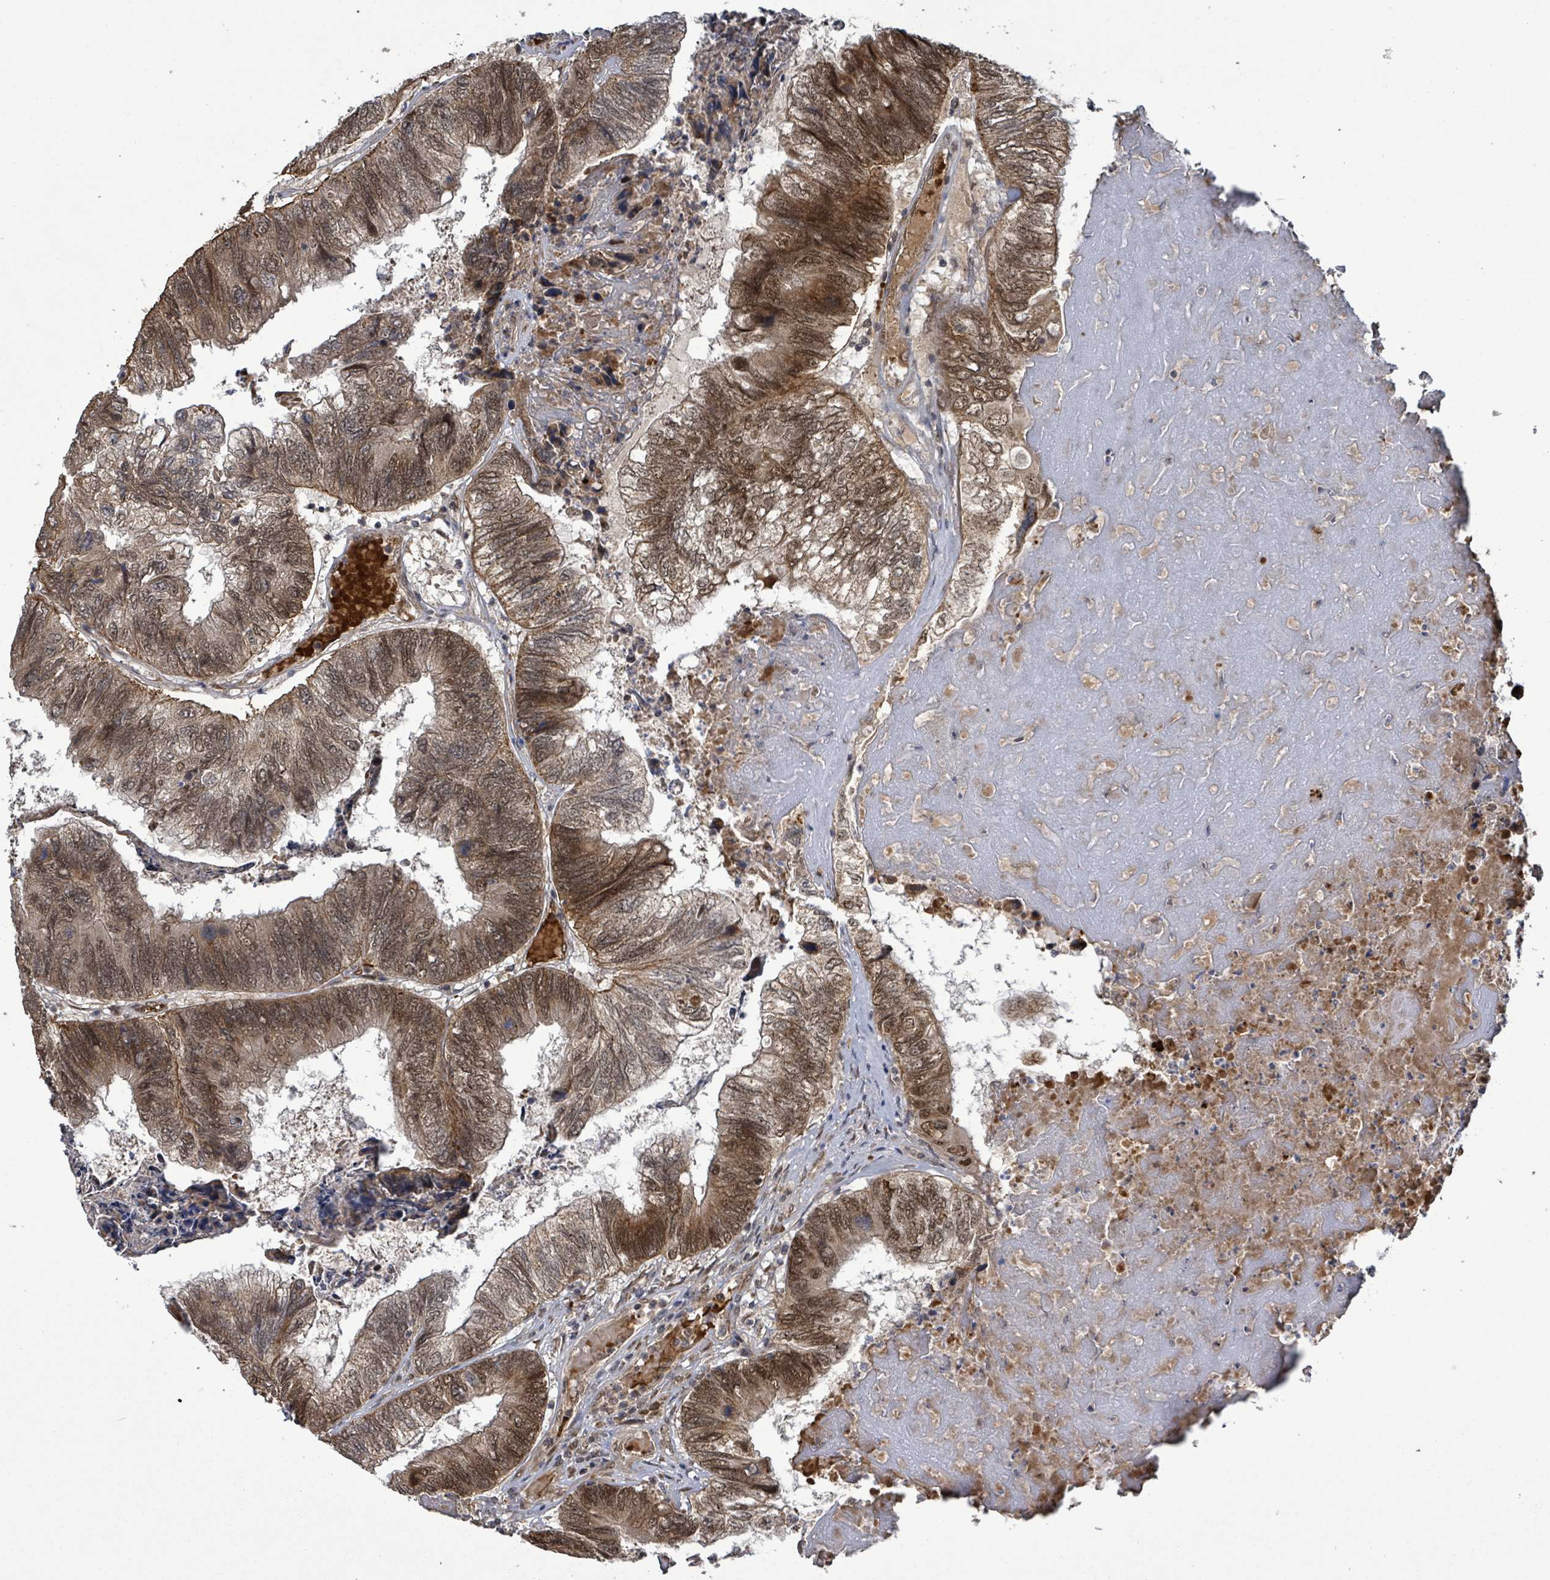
{"staining": {"intensity": "moderate", "quantity": ">75%", "location": "cytoplasmic/membranous,nuclear"}, "tissue": "colorectal cancer", "cell_type": "Tumor cells", "image_type": "cancer", "snomed": [{"axis": "morphology", "description": "Adenocarcinoma, NOS"}, {"axis": "topography", "description": "Colon"}], "caption": "A photomicrograph showing moderate cytoplasmic/membranous and nuclear positivity in about >75% of tumor cells in colorectal cancer, as visualized by brown immunohistochemical staining.", "gene": "PATZ1", "patient": {"sex": "female", "age": 67}}